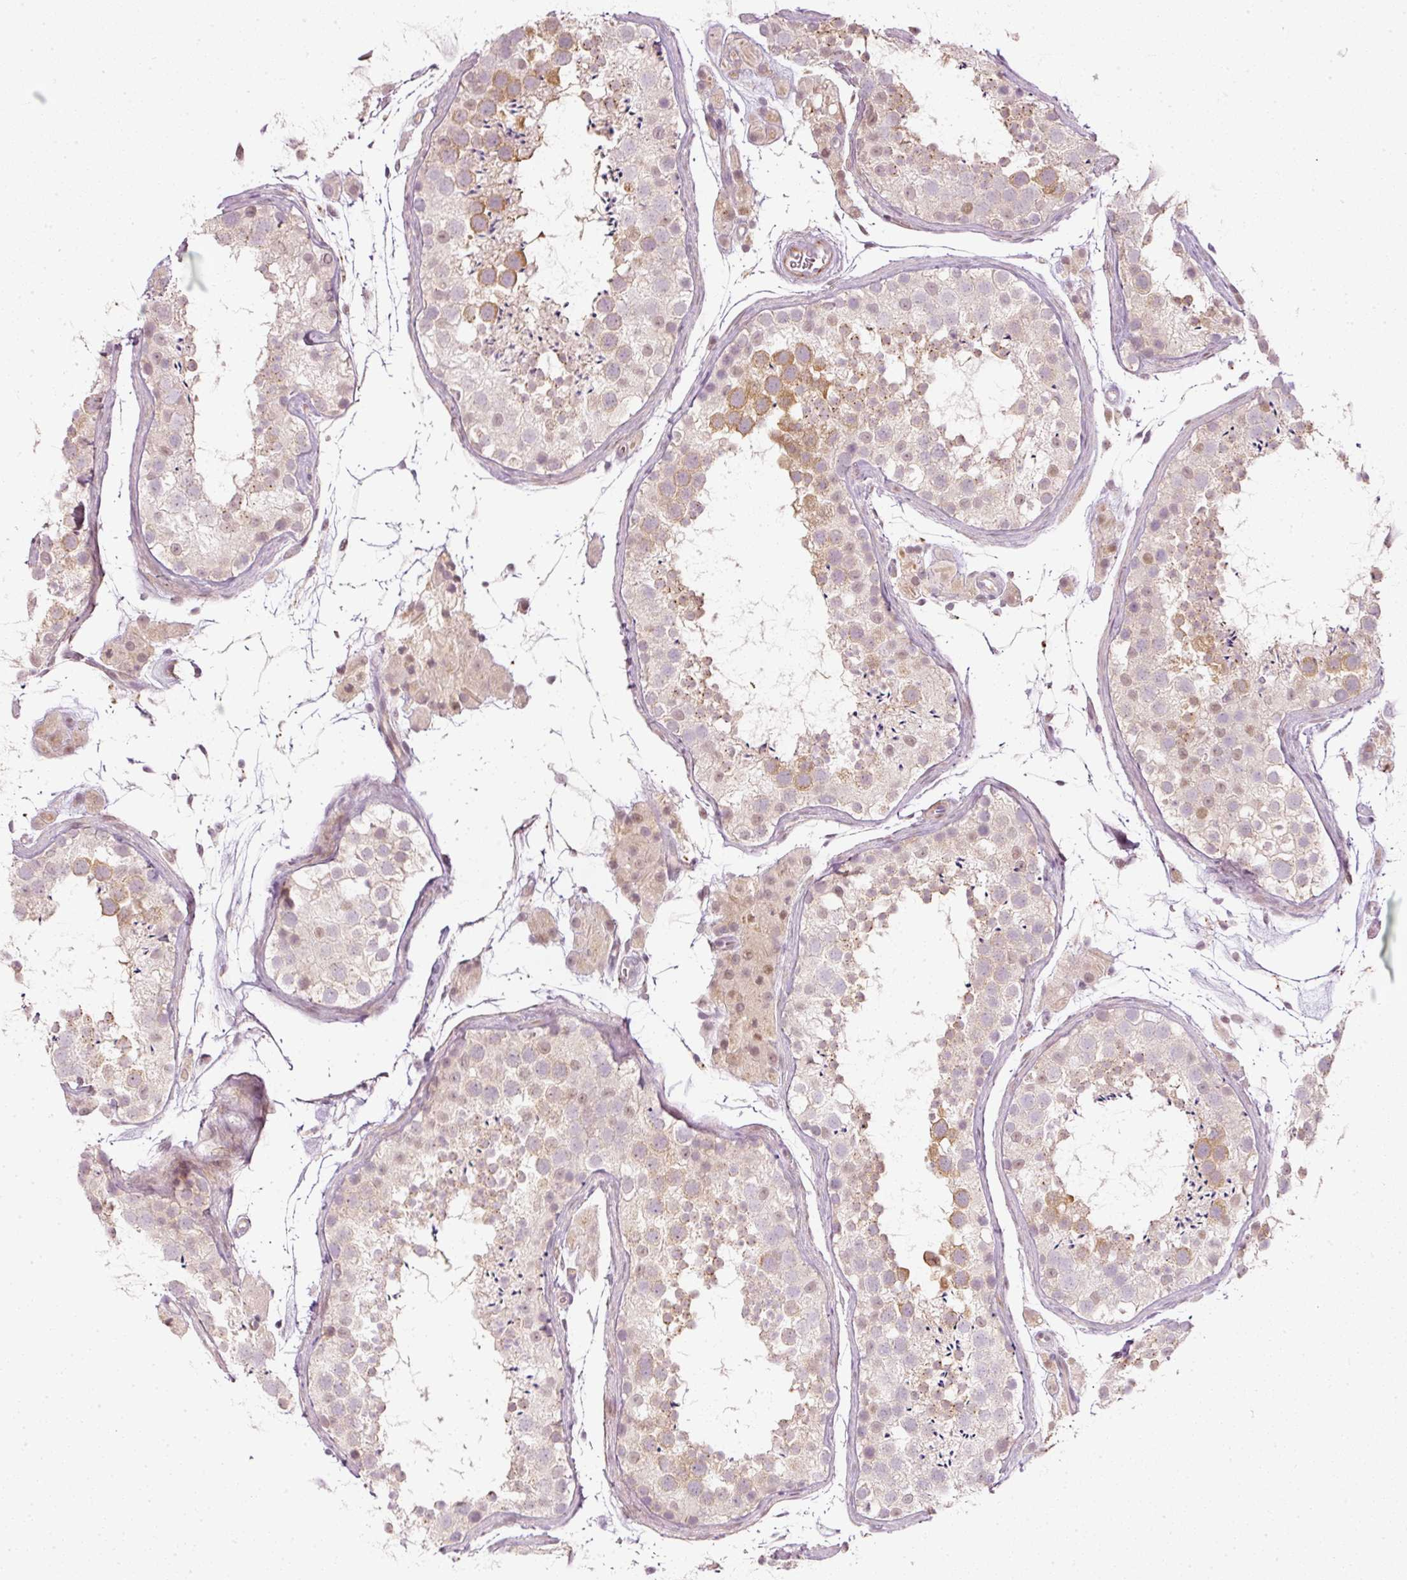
{"staining": {"intensity": "moderate", "quantity": "<25%", "location": "cytoplasmic/membranous"}, "tissue": "testis", "cell_type": "Cells in seminiferous ducts", "image_type": "normal", "snomed": [{"axis": "morphology", "description": "Normal tissue, NOS"}, {"axis": "topography", "description": "Testis"}], "caption": "Cells in seminiferous ducts reveal moderate cytoplasmic/membranous staining in approximately <25% of cells in normal testis.", "gene": "TOGARAM1", "patient": {"sex": "male", "age": 41}}